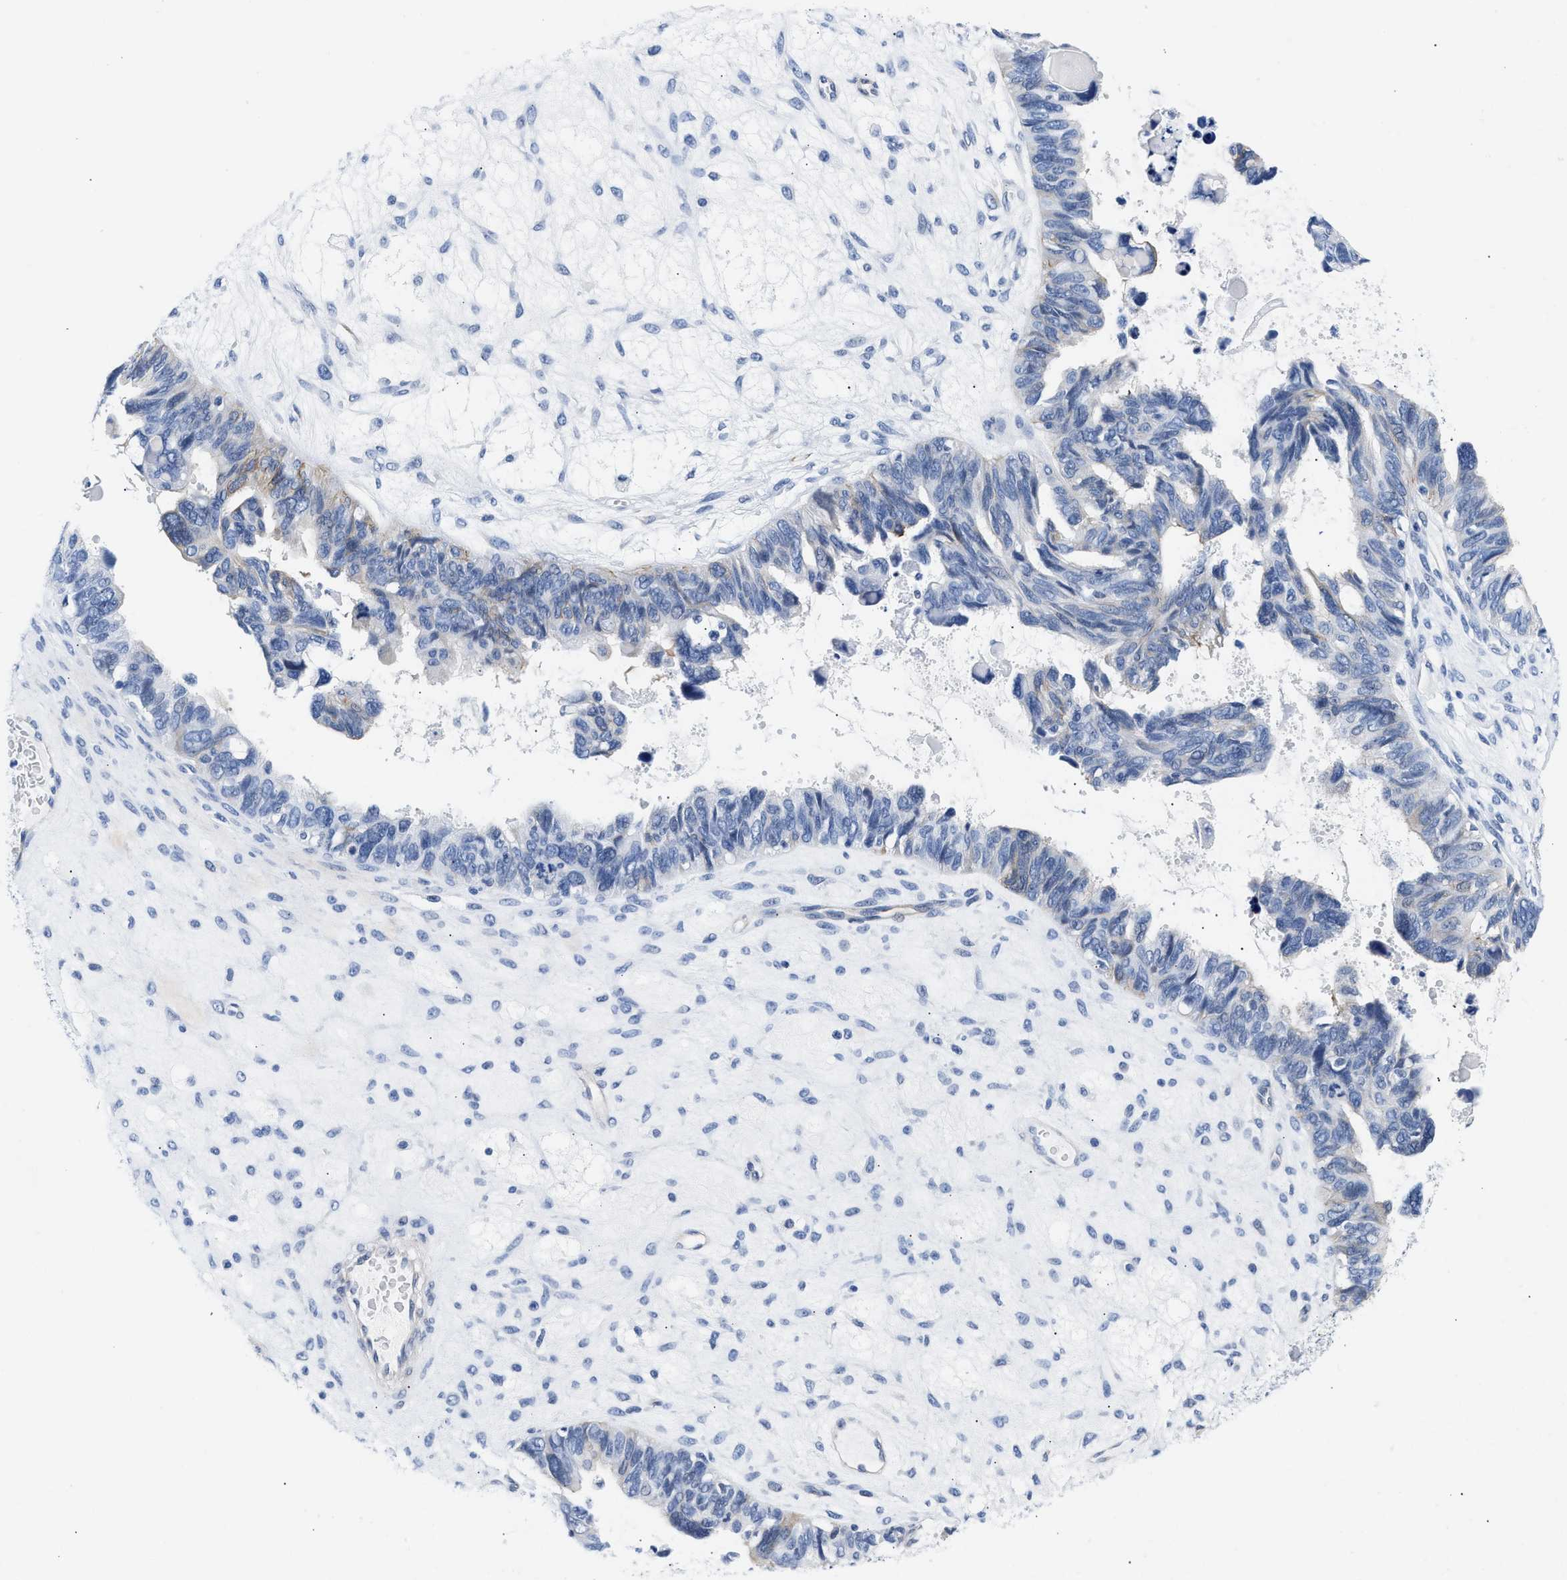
{"staining": {"intensity": "negative", "quantity": "none", "location": "none"}, "tissue": "ovarian cancer", "cell_type": "Tumor cells", "image_type": "cancer", "snomed": [{"axis": "morphology", "description": "Cystadenocarcinoma, serous, NOS"}, {"axis": "topography", "description": "Ovary"}], "caption": "This is an immunohistochemistry (IHC) photomicrograph of ovarian serous cystadenocarcinoma. There is no staining in tumor cells.", "gene": "TRIM29", "patient": {"sex": "female", "age": 79}}